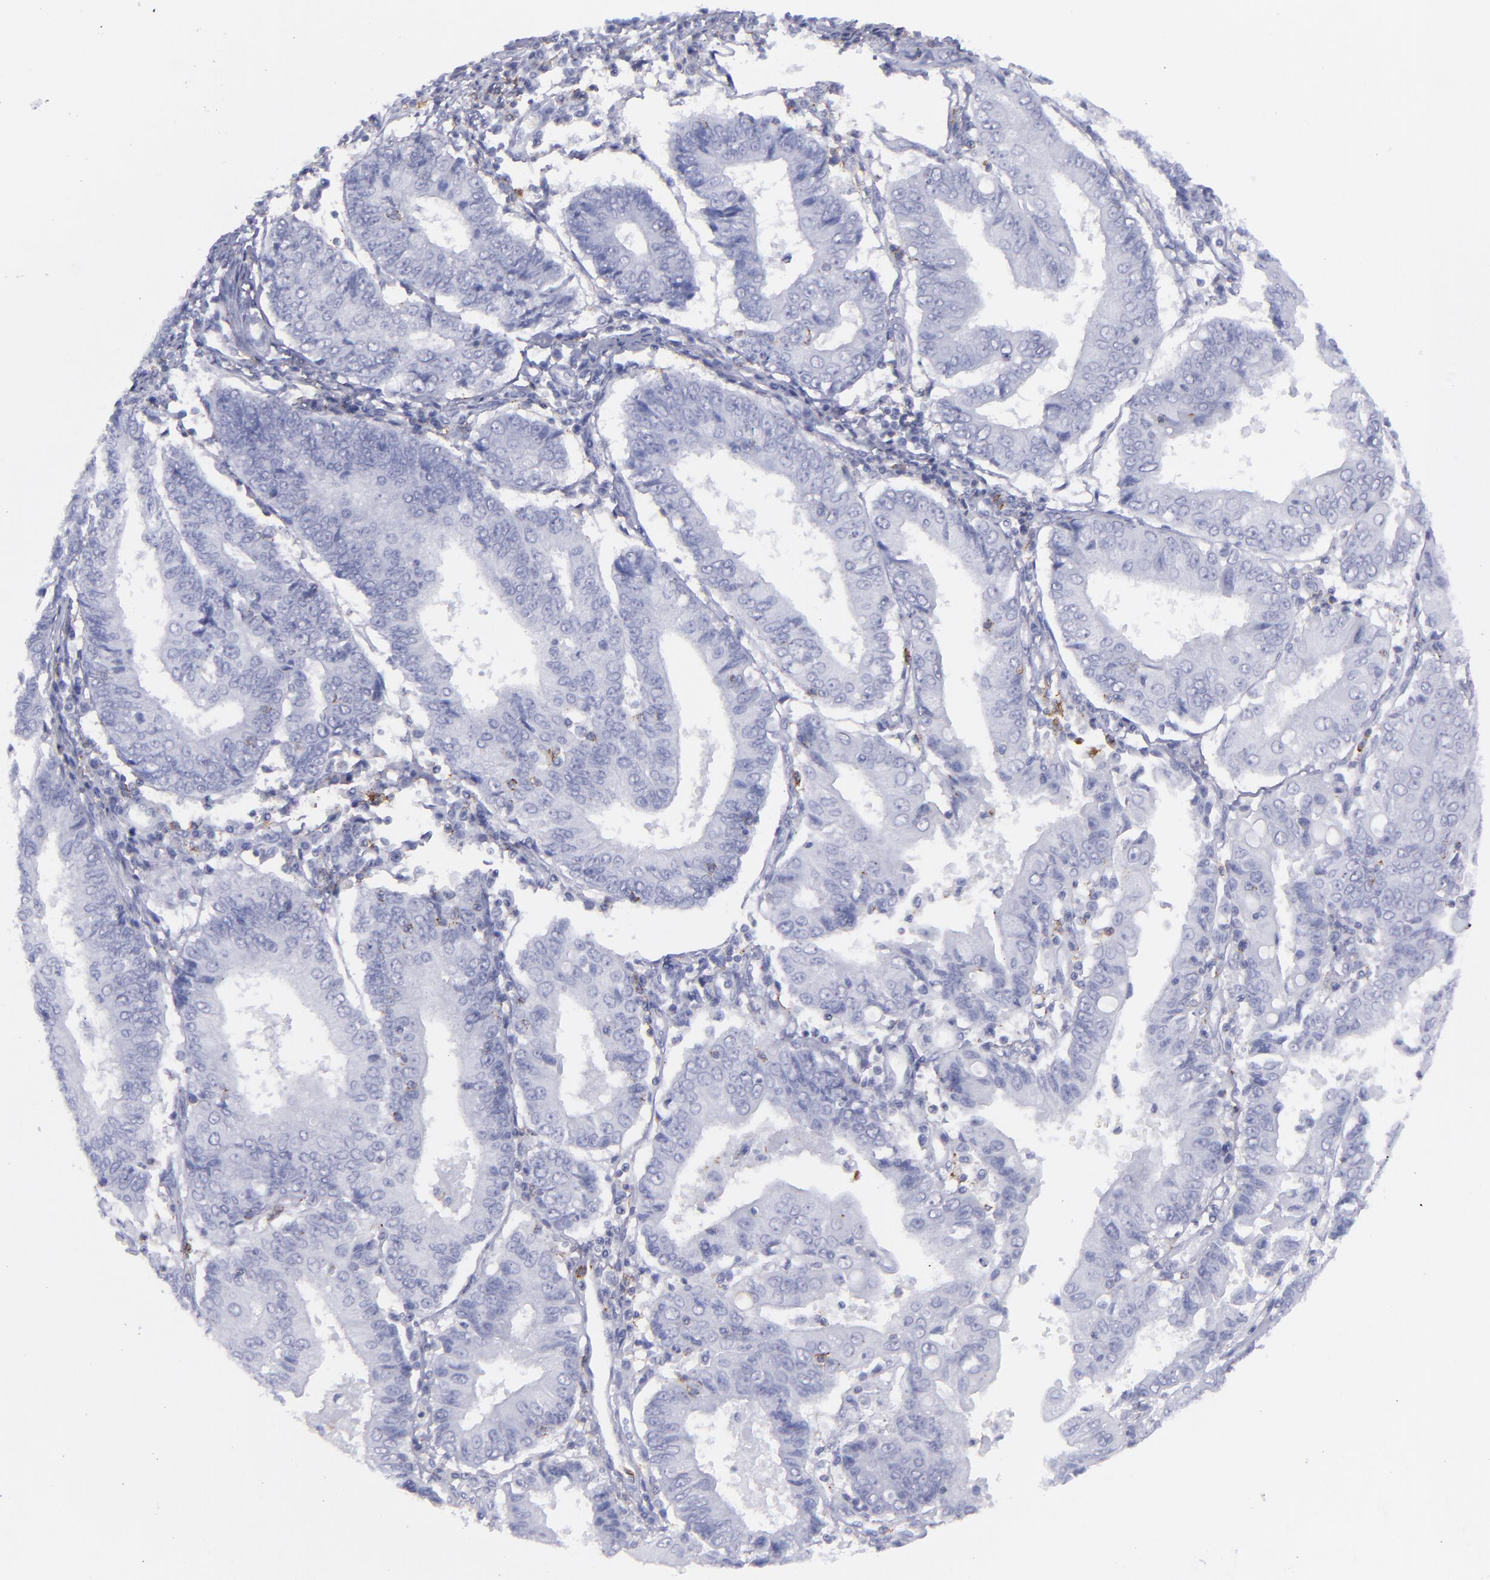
{"staining": {"intensity": "negative", "quantity": "none", "location": "none"}, "tissue": "endometrial cancer", "cell_type": "Tumor cells", "image_type": "cancer", "snomed": [{"axis": "morphology", "description": "Adenocarcinoma, NOS"}, {"axis": "topography", "description": "Endometrium"}], "caption": "Tumor cells show no significant expression in endometrial cancer (adenocarcinoma).", "gene": "SELPLG", "patient": {"sex": "female", "age": 75}}